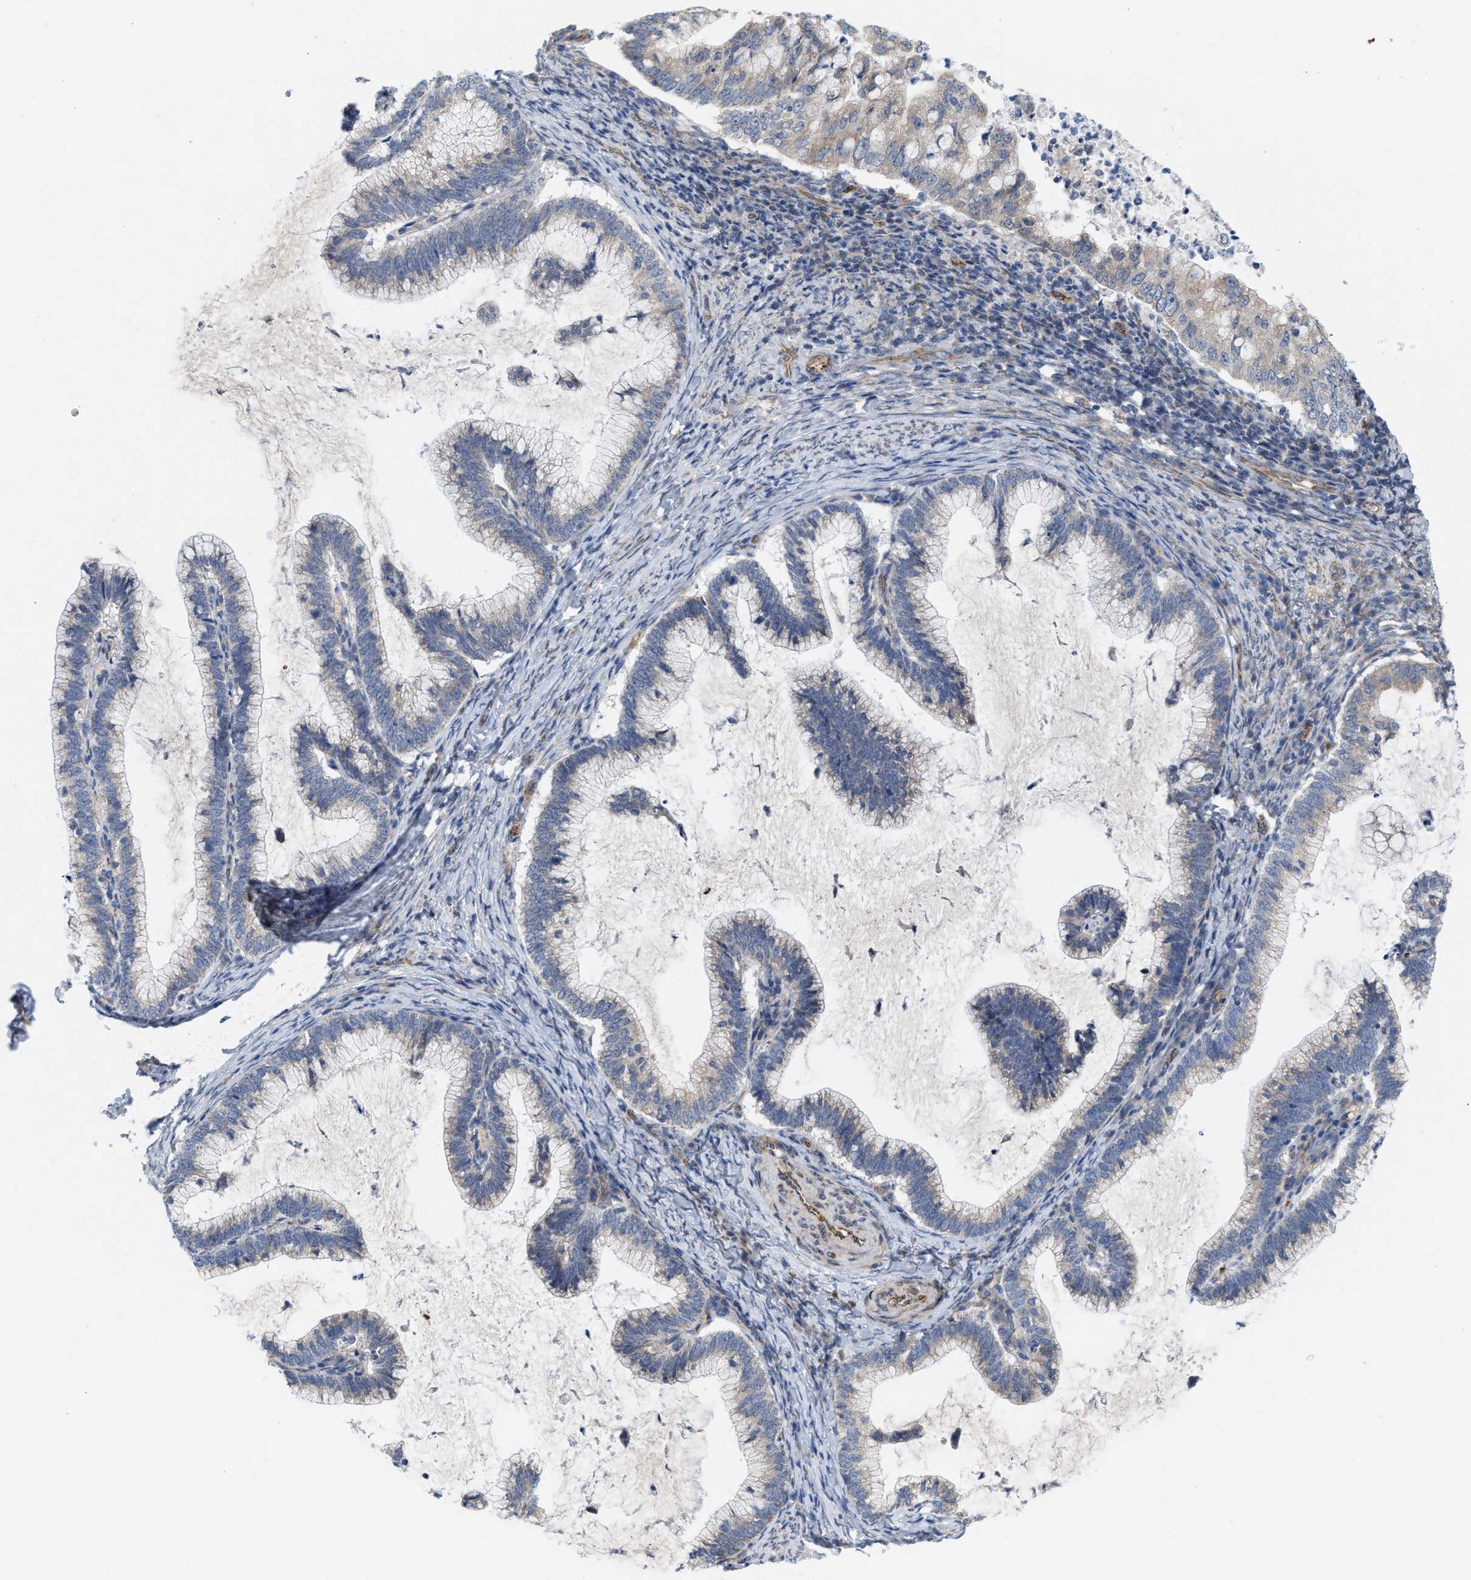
{"staining": {"intensity": "weak", "quantity": "<25%", "location": "cytoplasmic/membranous"}, "tissue": "cervical cancer", "cell_type": "Tumor cells", "image_type": "cancer", "snomed": [{"axis": "morphology", "description": "Adenocarcinoma, NOS"}, {"axis": "topography", "description": "Cervix"}], "caption": "IHC of human cervical cancer (adenocarcinoma) shows no positivity in tumor cells.", "gene": "EOGT", "patient": {"sex": "female", "age": 36}}